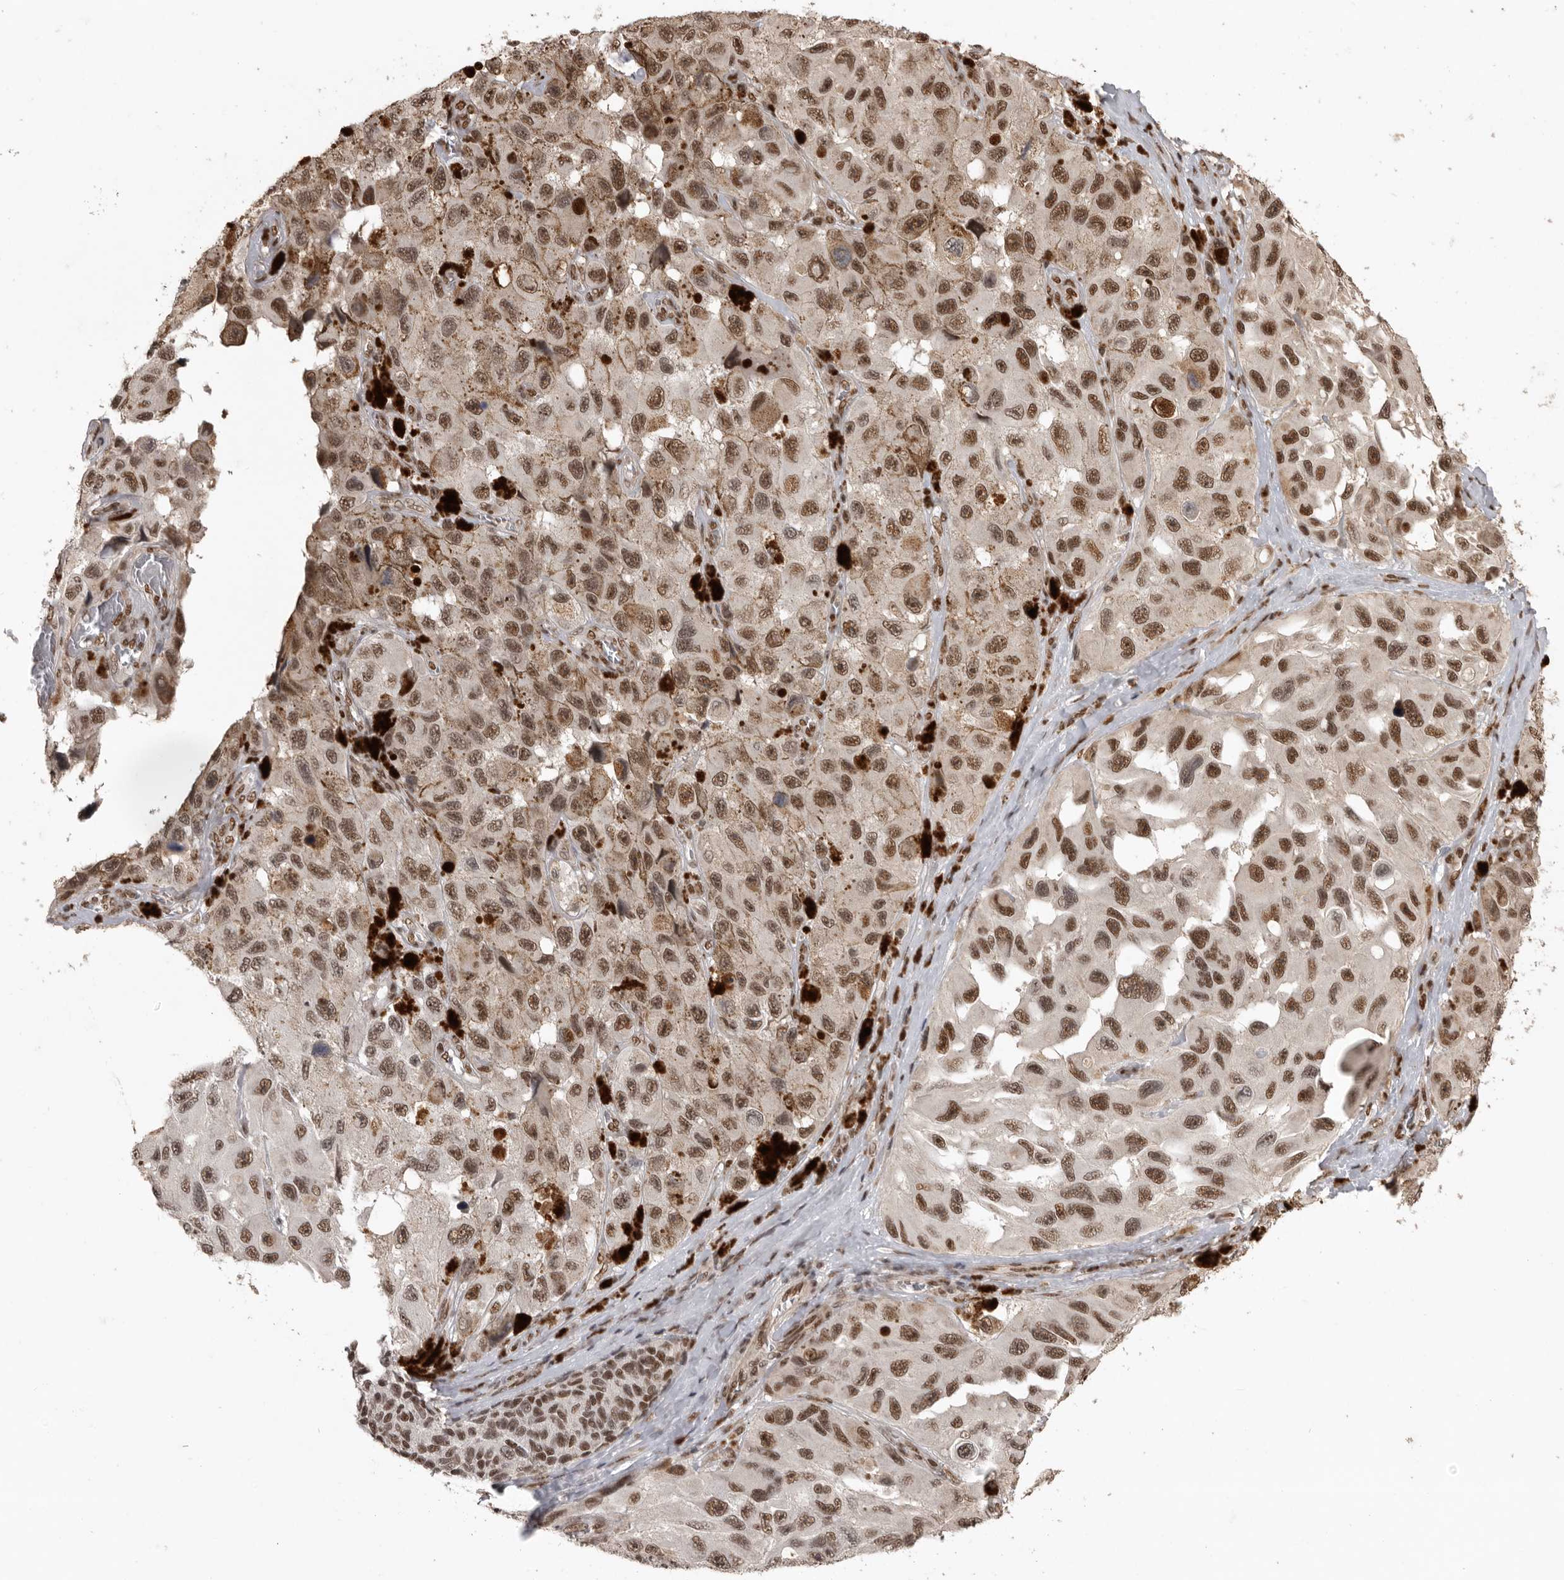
{"staining": {"intensity": "strong", "quantity": ">75%", "location": "nuclear"}, "tissue": "melanoma", "cell_type": "Tumor cells", "image_type": "cancer", "snomed": [{"axis": "morphology", "description": "Malignant melanoma, NOS"}, {"axis": "topography", "description": "Skin"}], "caption": "About >75% of tumor cells in melanoma show strong nuclear protein expression as visualized by brown immunohistochemical staining.", "gene": "CBLL1", "patient": {"sex": "female", "age": 73}}